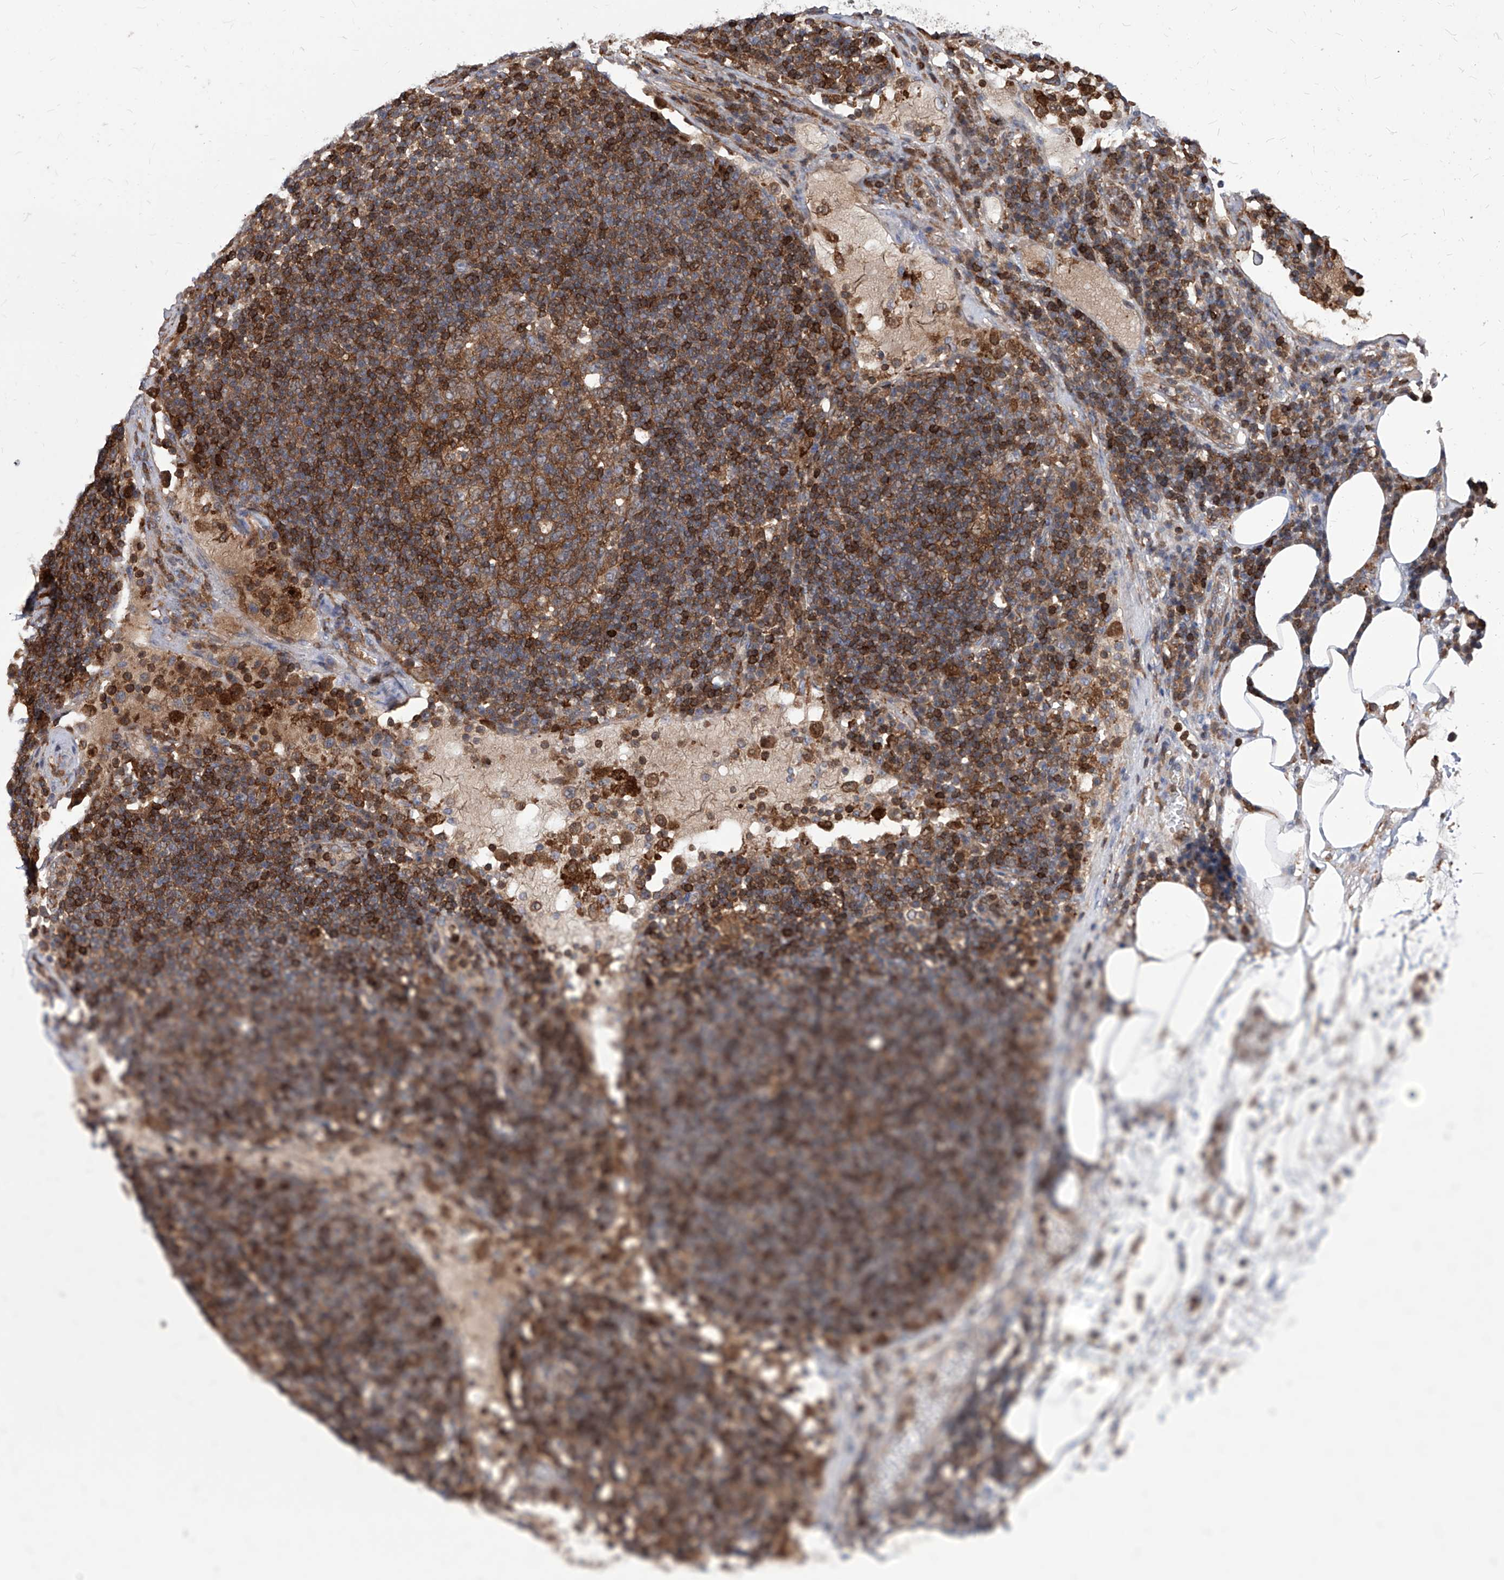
{"staining": {"intensity": "moderate", "quantity": "25%-75%", "location": "cytoplasmic/membranous"}, "tissue": "lymph node", "cell_type": "Germinal center cells", "image_type": "normal", "snomed": [{"axis": "morphology", "description": "Normal tissue, NOS"}, {"axis": "topography", "description": "Lymph node"}], "caption": "Lymph node was stained to show a protein in brown. There is medium levels of moderate cytoplasmic/membranous positivity in approximately 25%-75% of germinal center cells. The protein of interest is shown in brown color, while the nuclei are stained blue.", "gene": "ABRACL", "patient": {"sex": "female", "age": 53}}